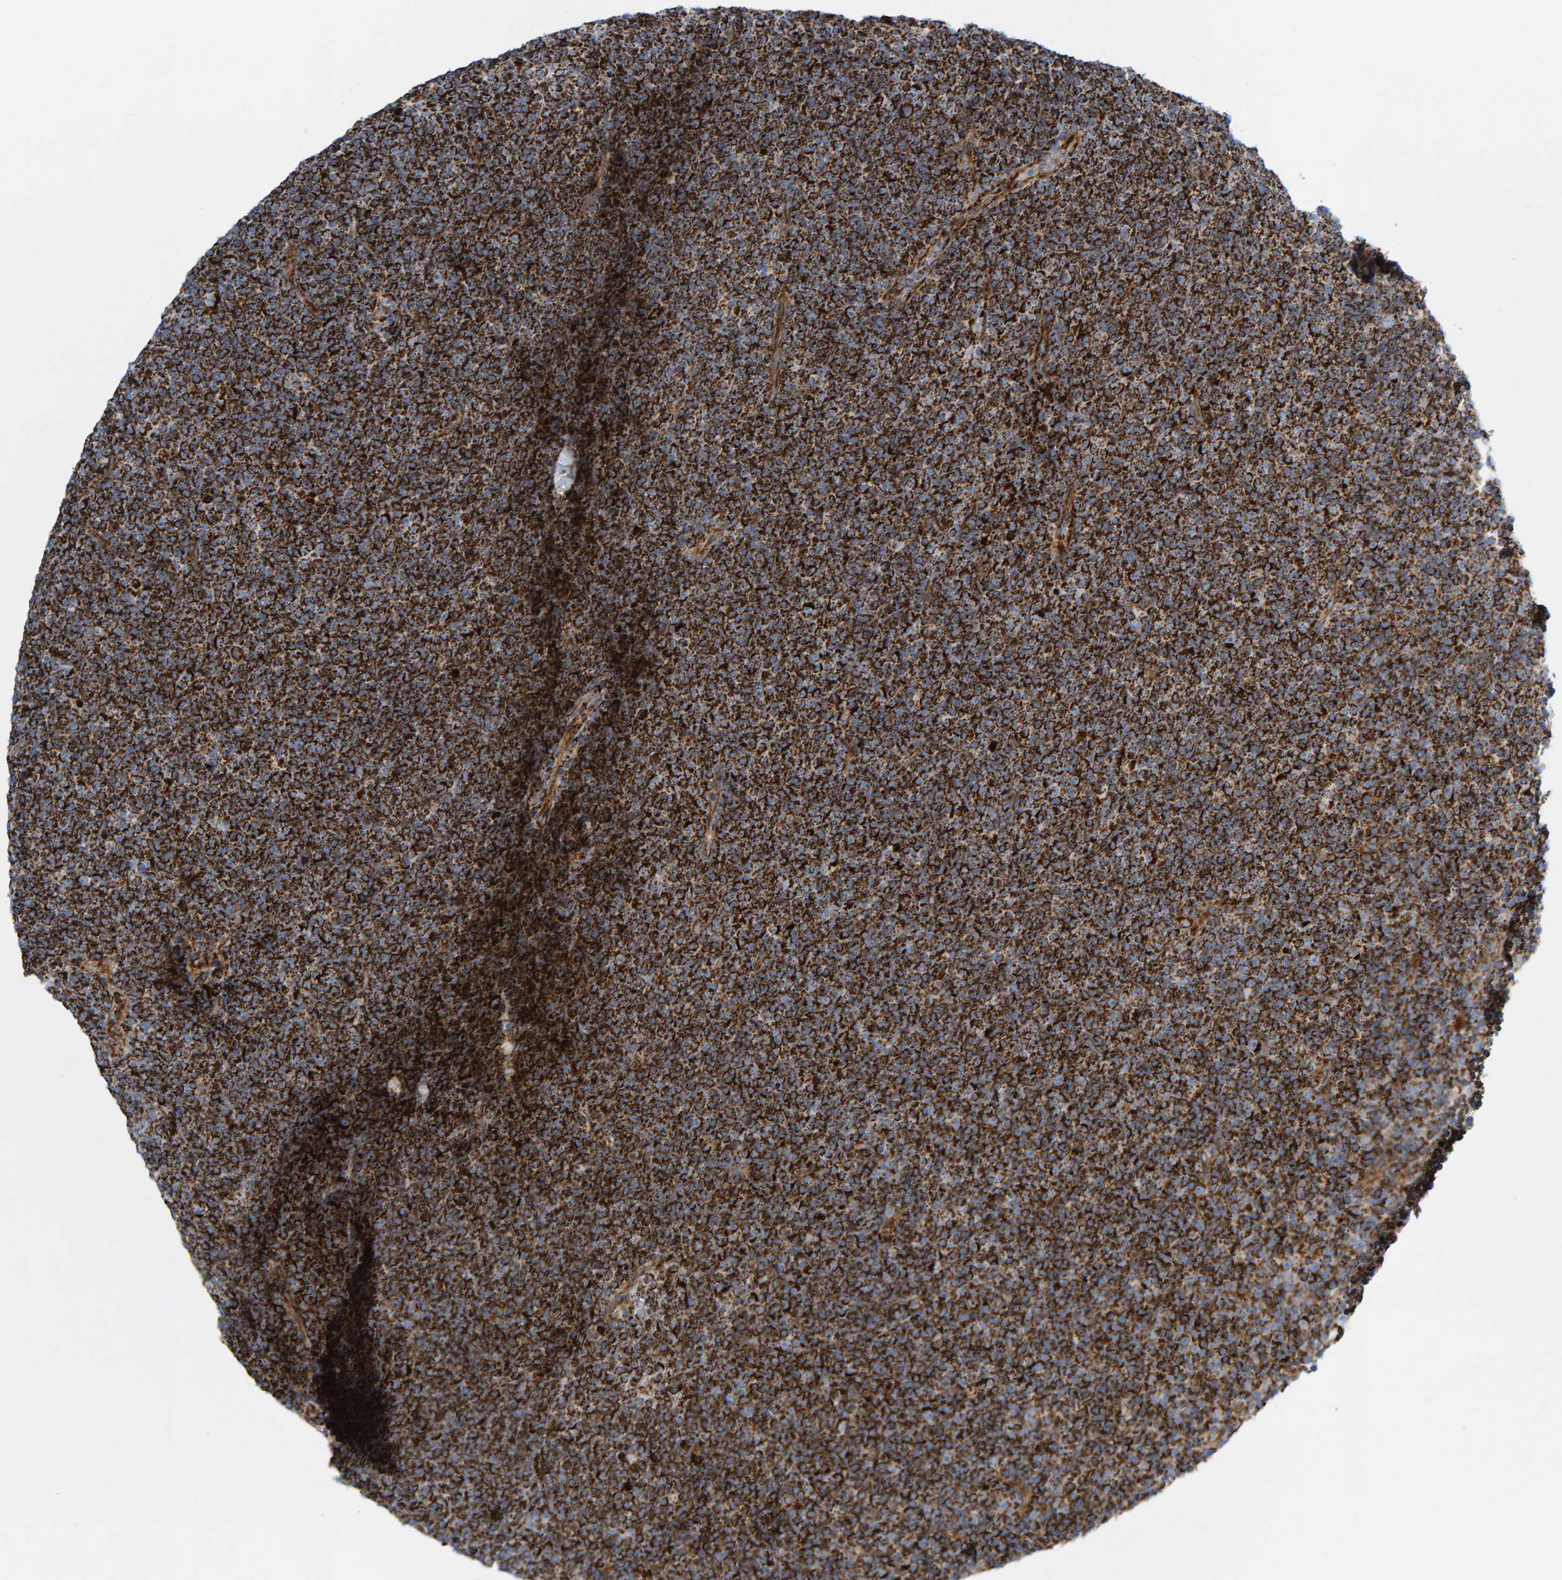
{"staining": {"intensity": "strong", "quantity": ">75%", "location": "cytoplasmic/membranous"}, "tissue": "lymphoma", "cell_type": "Tumor cells", "image_type": "cancer", "snomed": [{"axis": "morphology", "description": "Malignant lymphoma, non-Hodgkin's type, Low grade"}, {"axis": "topography", "description": "Lymph node"}], "caption": "A brown stain labels strong cytoplasmic/membranous positivity of a protein in human malignant lymphoma, non-Hodgkin's type (low-grade) tumor cells.", "gene": "GGTA1", "patient": {"sex": "female", "age": 67}}